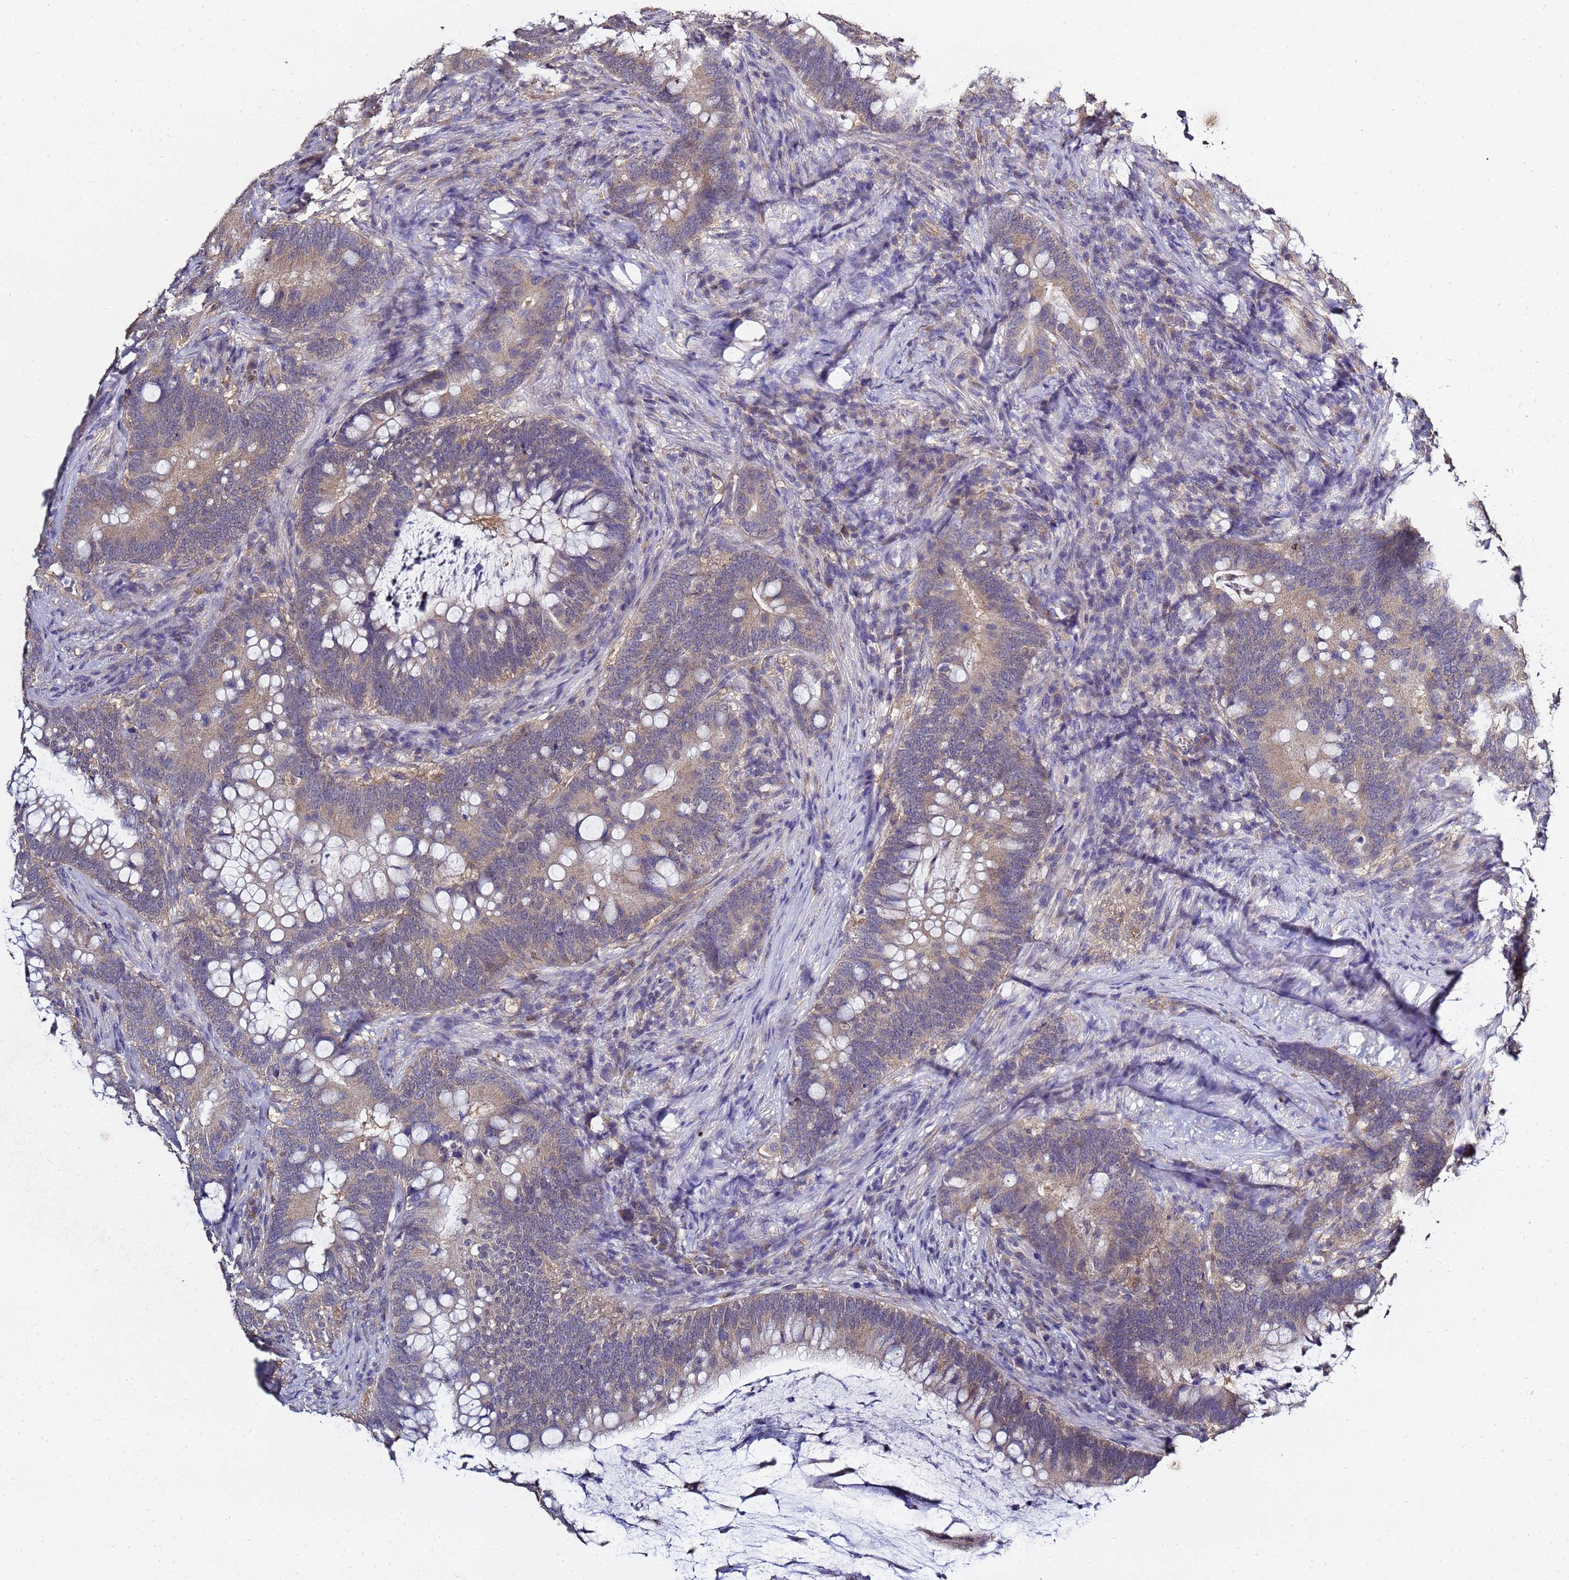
{"staining": {"intensity": "weak", "quantity": ">75%", "location": "cytoplasmic/membranous"}, "tissue": "colorectal cancer", "cell_type": "Tumor cells", "image_type": "cancer", "snomed": [{"axis": "morphology", "description": "Adenocarcinoma, NOS"}, {"axis": "topography", "description": "Colon"}], "caption": "Colorectal adenocarcinoma stained with DAB (3,3'-diaminobenzidine) immunohistochemistry (IHC) reveals low levels of weak cytoplasmic/membranous expression in about >75% of tumor cells. The staining is performed using DAB (3,3'-diaminobenzidine) brown chromogen to label protein expression. The nuclei are counter-stained blue using hematoxylin.", "gene": "ENOPH1", "patient": {"sex": "female", "age": 66}}